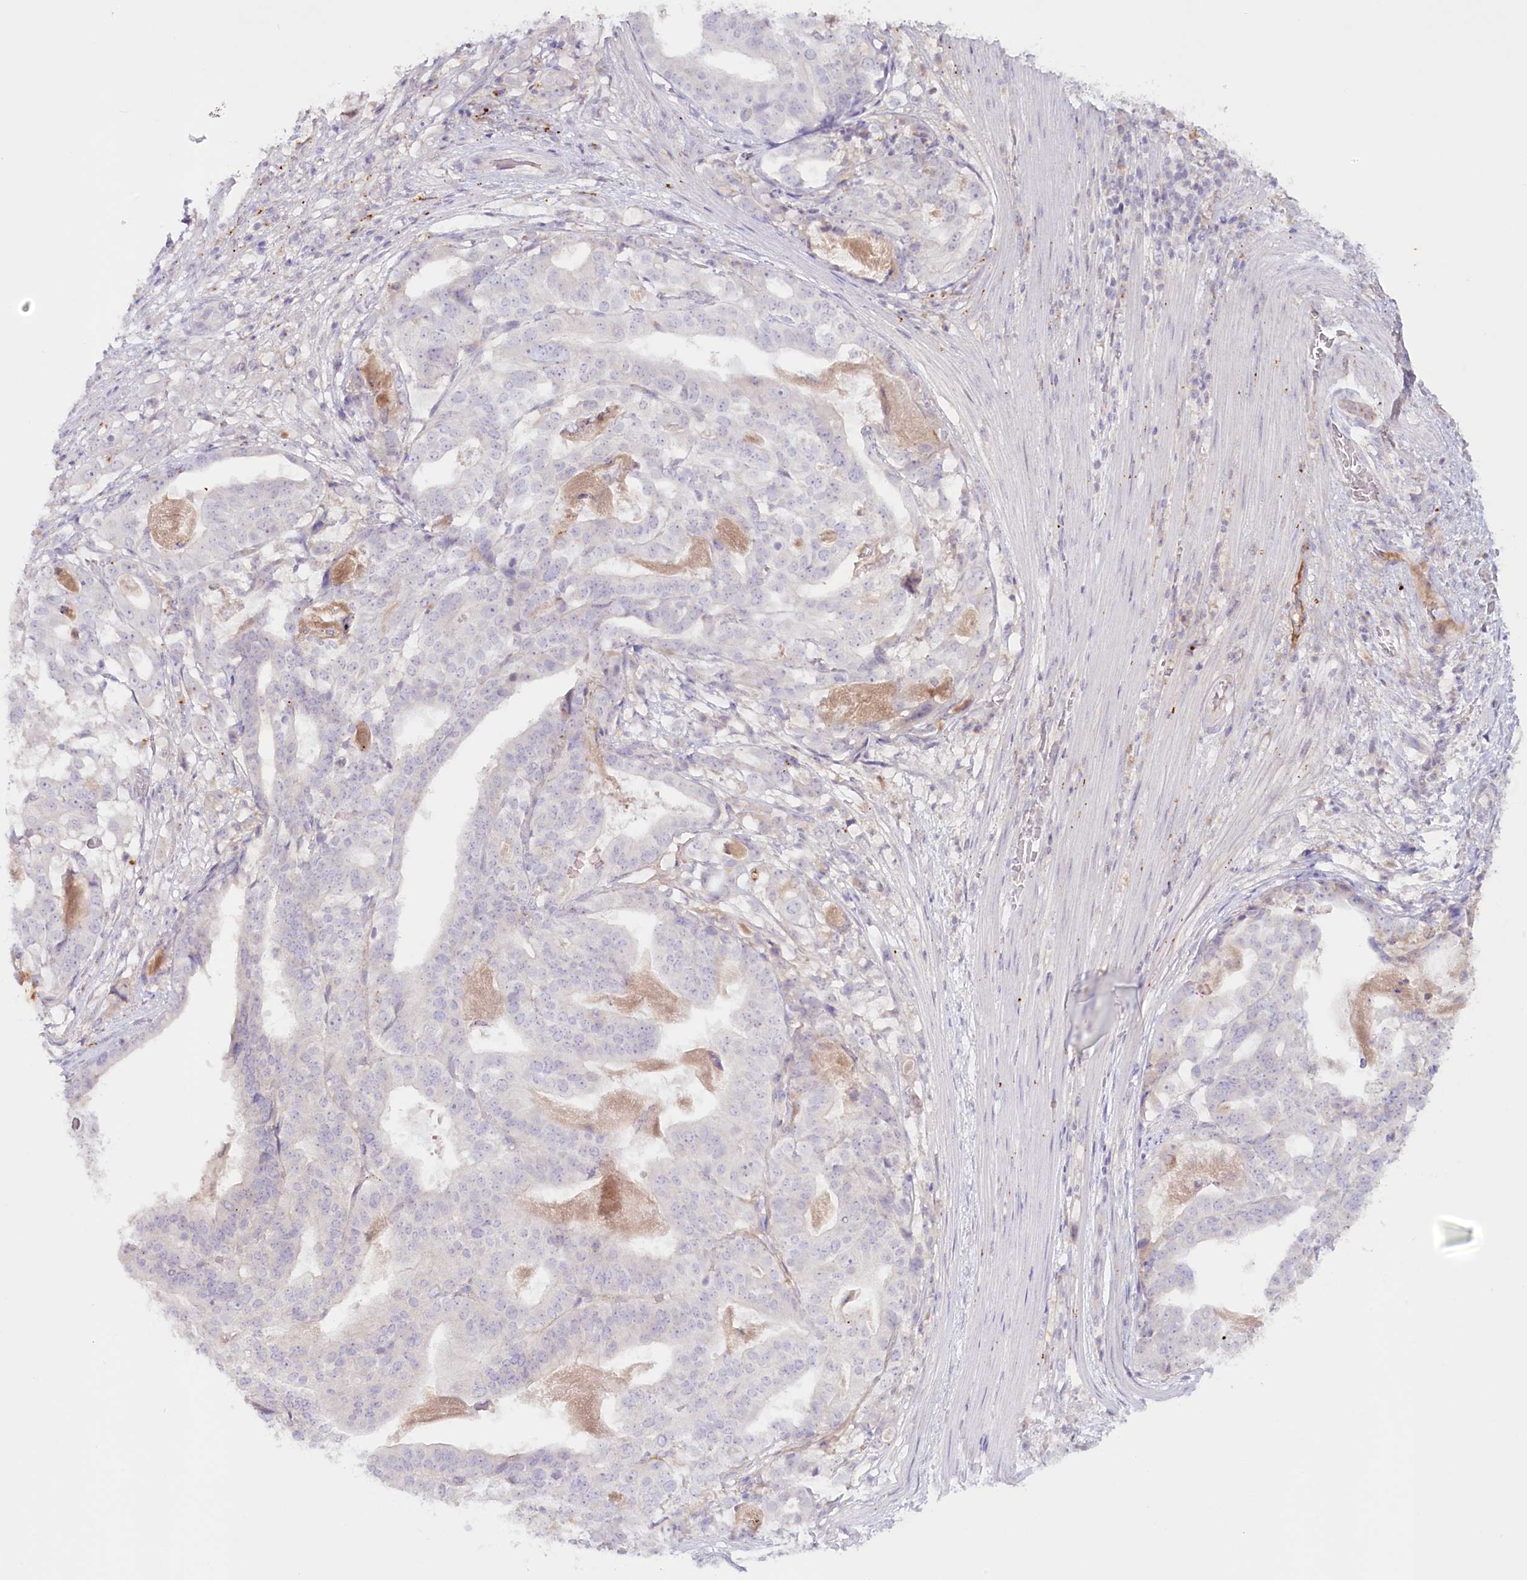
{"staining": {"intensity": "negative", "quantity": "none", "location": "none"}, "tissue": "stomach cancer", "cell_type": "Tumor cells", "image_type": "cancer", "snomed": [{"axis": "morphology", "description": "Adenocarcinoma, NOS"}, {"axis": "topography", "description": "Stomach"}], "caption": "High power microscopy image of an immunohistochemistry (IHC) histopathology image of adenocarcinoma (stomach), revealing no significant positivity in tumor cells.", "gene": "PSAPL1", "patient": {"sex": "male", "age": 48}}